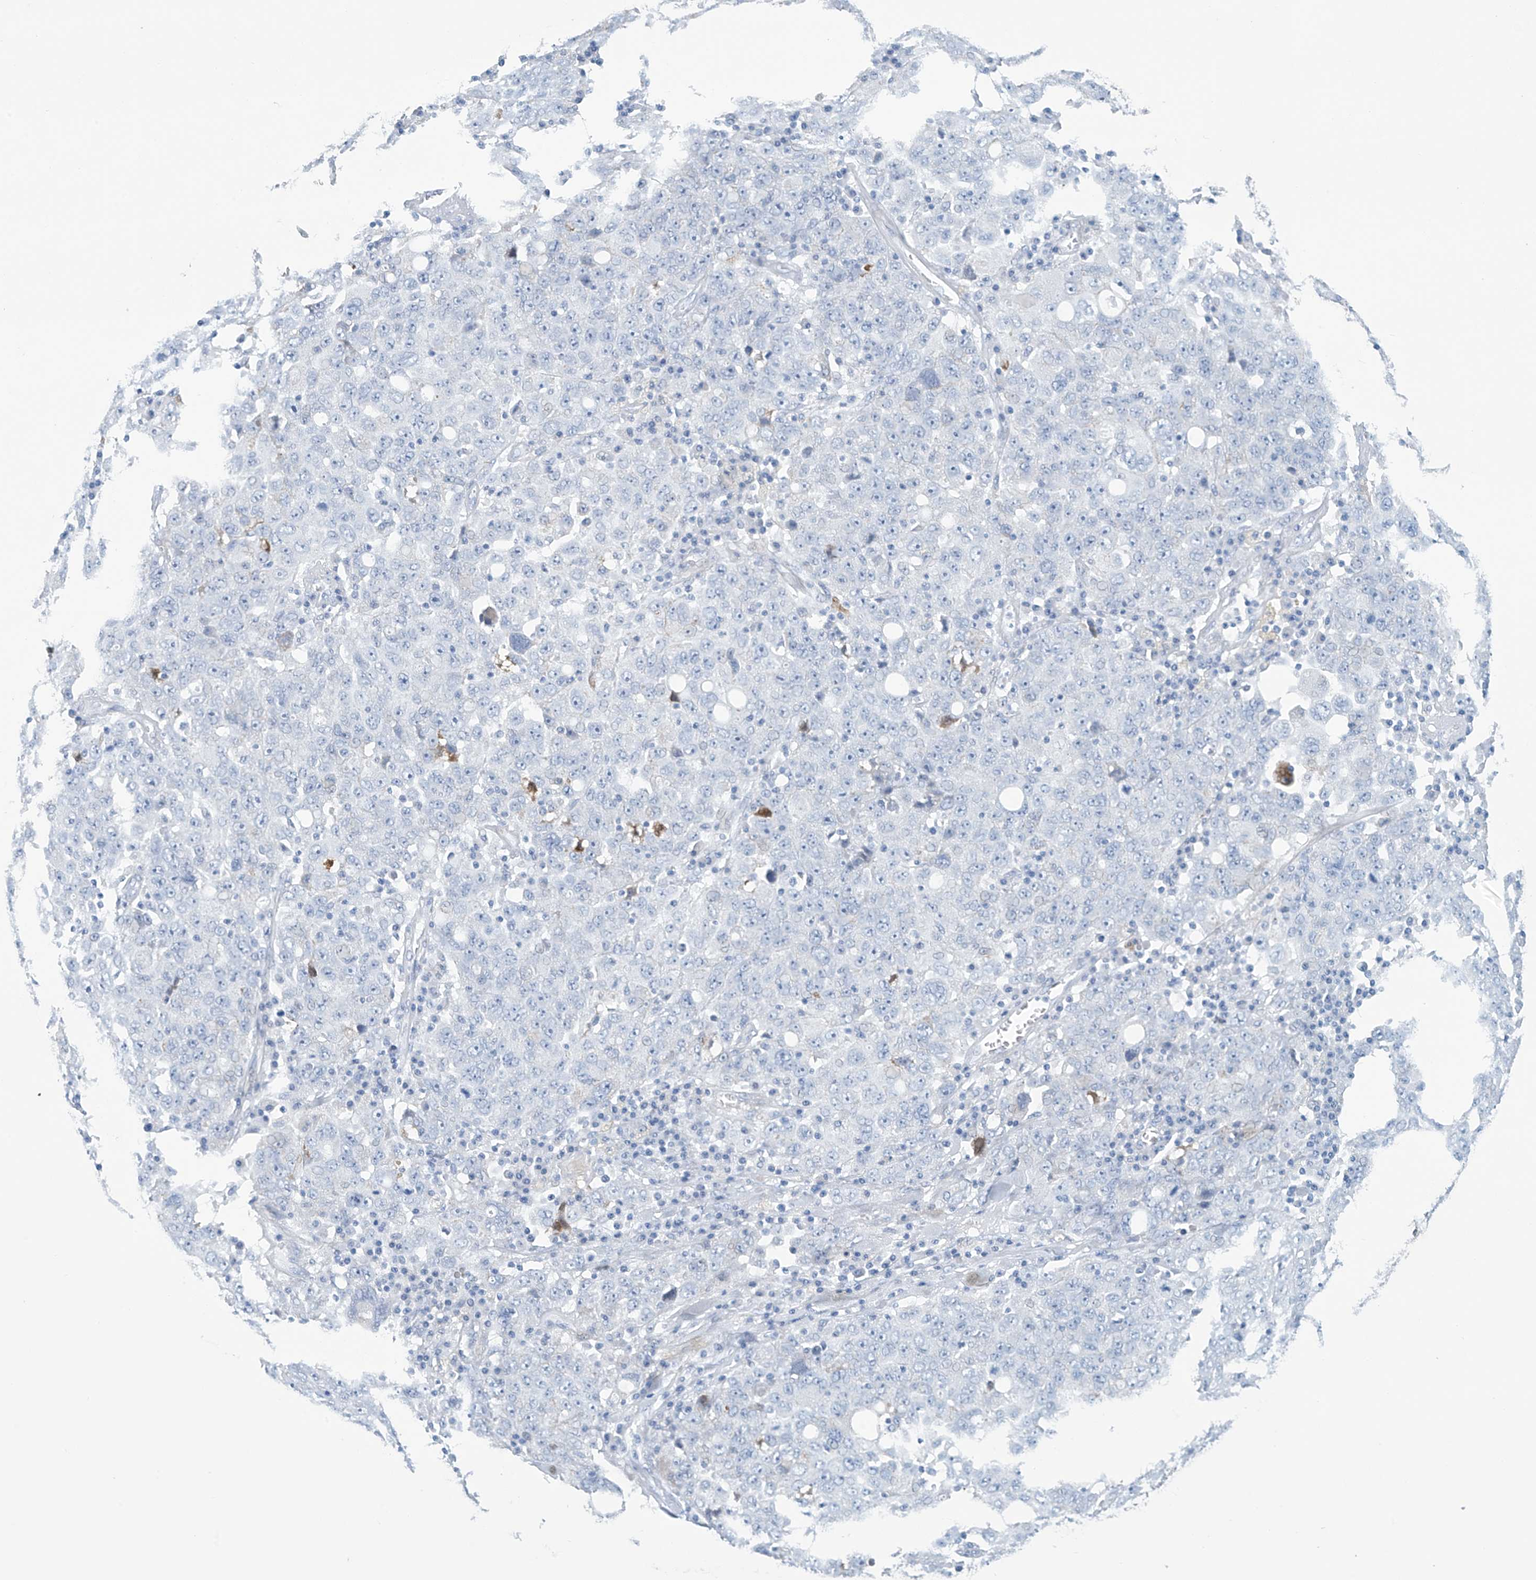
{"staining": {"intensity": "negative", "quantity": "none", "location": "none"}, "tissue": "ovarian cancer", "cell_type": "Tumor cells", "image_type": "cancer", "snomed": [{"axis": "morphology", "description": "Carcinoma, endometroid"}, {"axis": "topography", "description": "Ovary"}], "caption": "Human ovarian cancer stained for a protein using immunohistochemistry (IHC) exhibits no expression in tumor cells.", "gene": "DSP", "patient": {"sex": "female", "age": 62}}